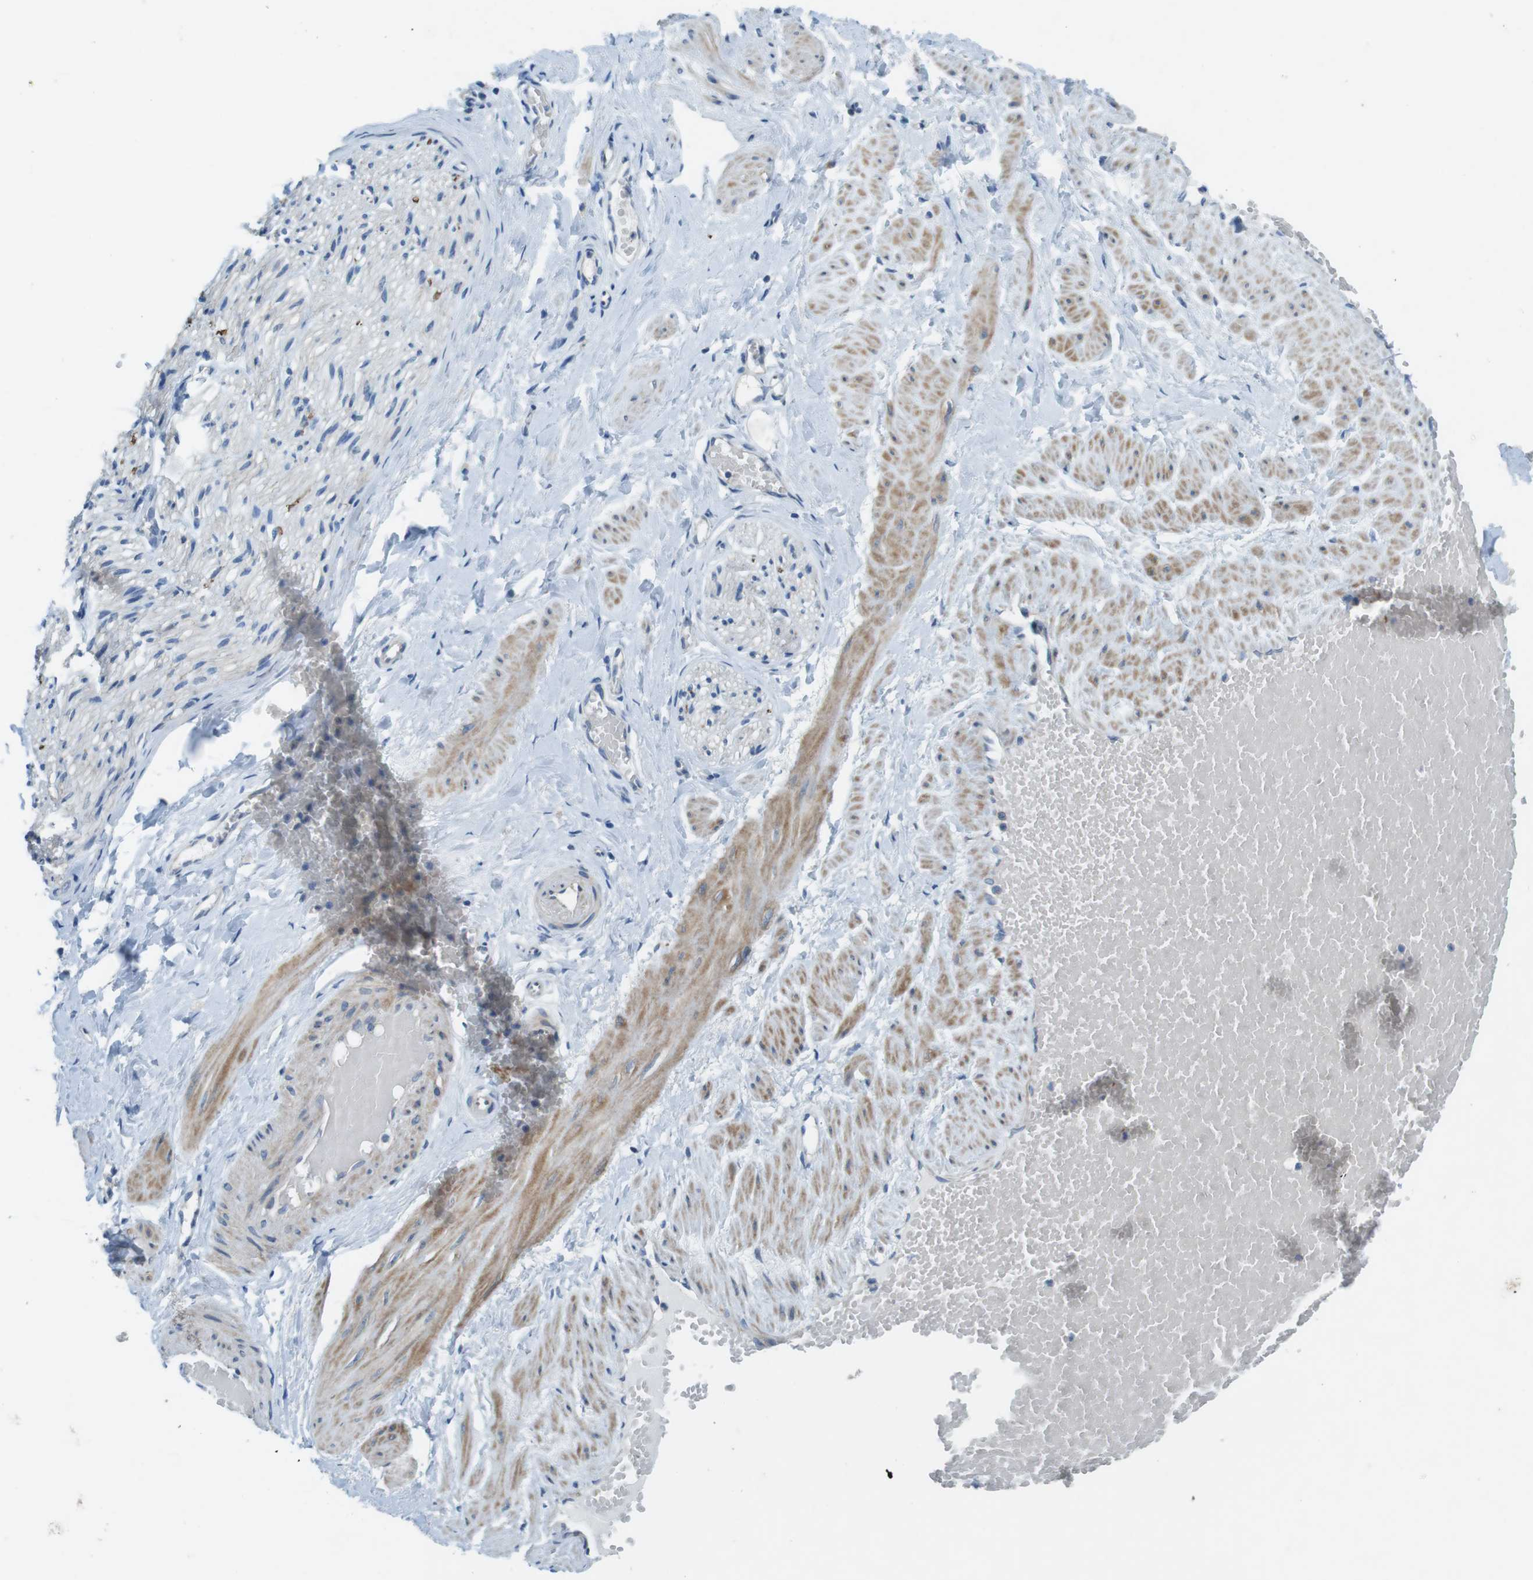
{"staining": {"intensity": "negative", "quantity": "none", "location": "none"}, "tissue": "adipose tissue", "cell_type": "Adipocytes", "image_type": "normal", "snomed": [{"axis": "morphology", "description": "Normal tissue, NOS"}, {"axis": "topography", "description": "Soft tissue"}, {"axis": "topography", "description": "Vascular tissue"}], "caption": "Adipocytes are negative for brown protein staining in normal adipose tissue. The staining is performed using DAB (3,3'-diaminobenzidine) brown chromogen with nuclei counter-stained in using hematoxylin.", "gene": "TYW1", "patient": {"sex": "female", "age": 35}}